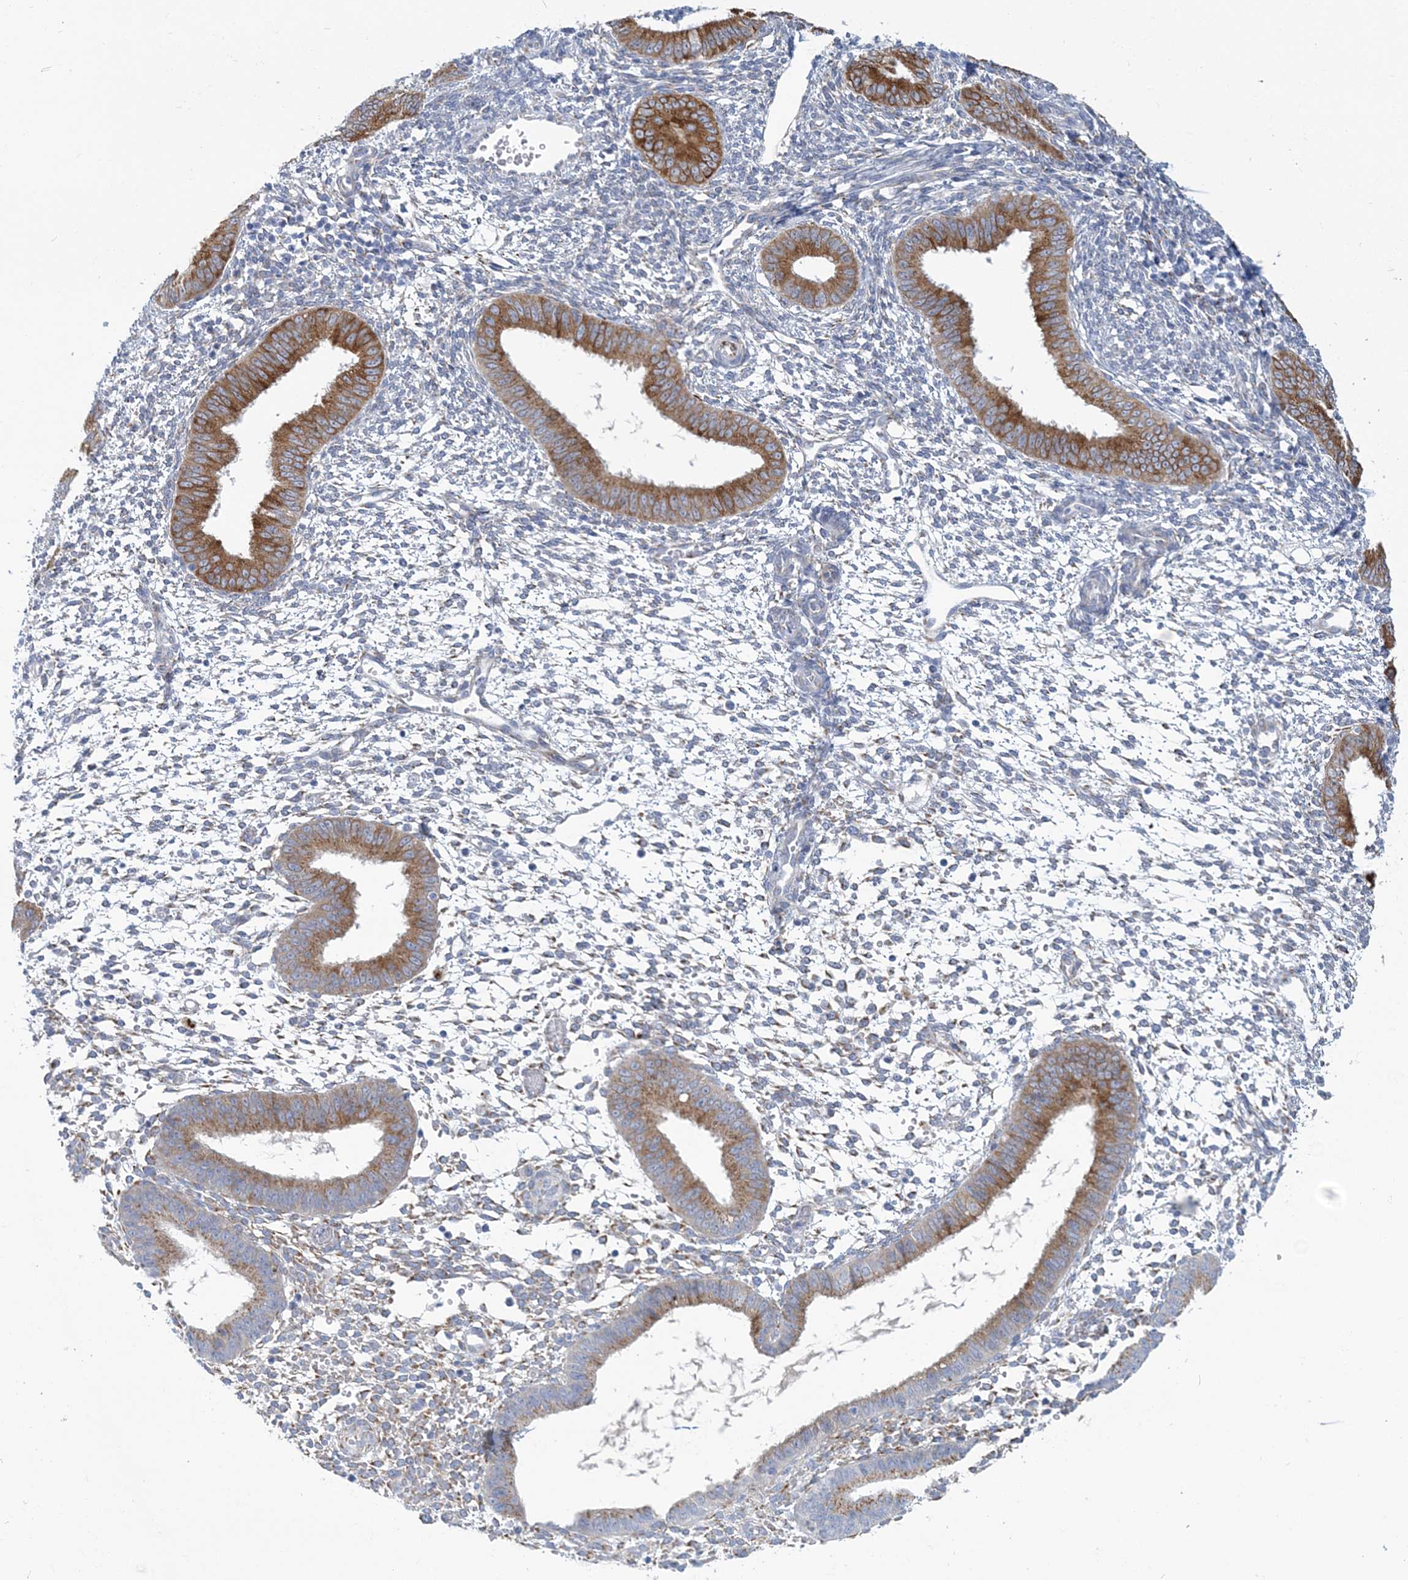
{"staining": {"intensity": "negative", "quantity": "none", "location": "none"}, "tissue": "endometrium", "cell_type": "Cells in endometrial stroma", "image_type": "normal", "snomed": [{"axis": "morphology", "description": "Normal tissue, NOS"}, {"axis": "topography", "description": "Uterus"}, {"axis": "topography", "description": "Endometrium"}], "caption": "This is an IHC image of unremarkable endometrium. There is no expression in cells in endometrial stroma.", "gene": "PLEKHG4B", "patient": {"sex": "female", "age": 48}}